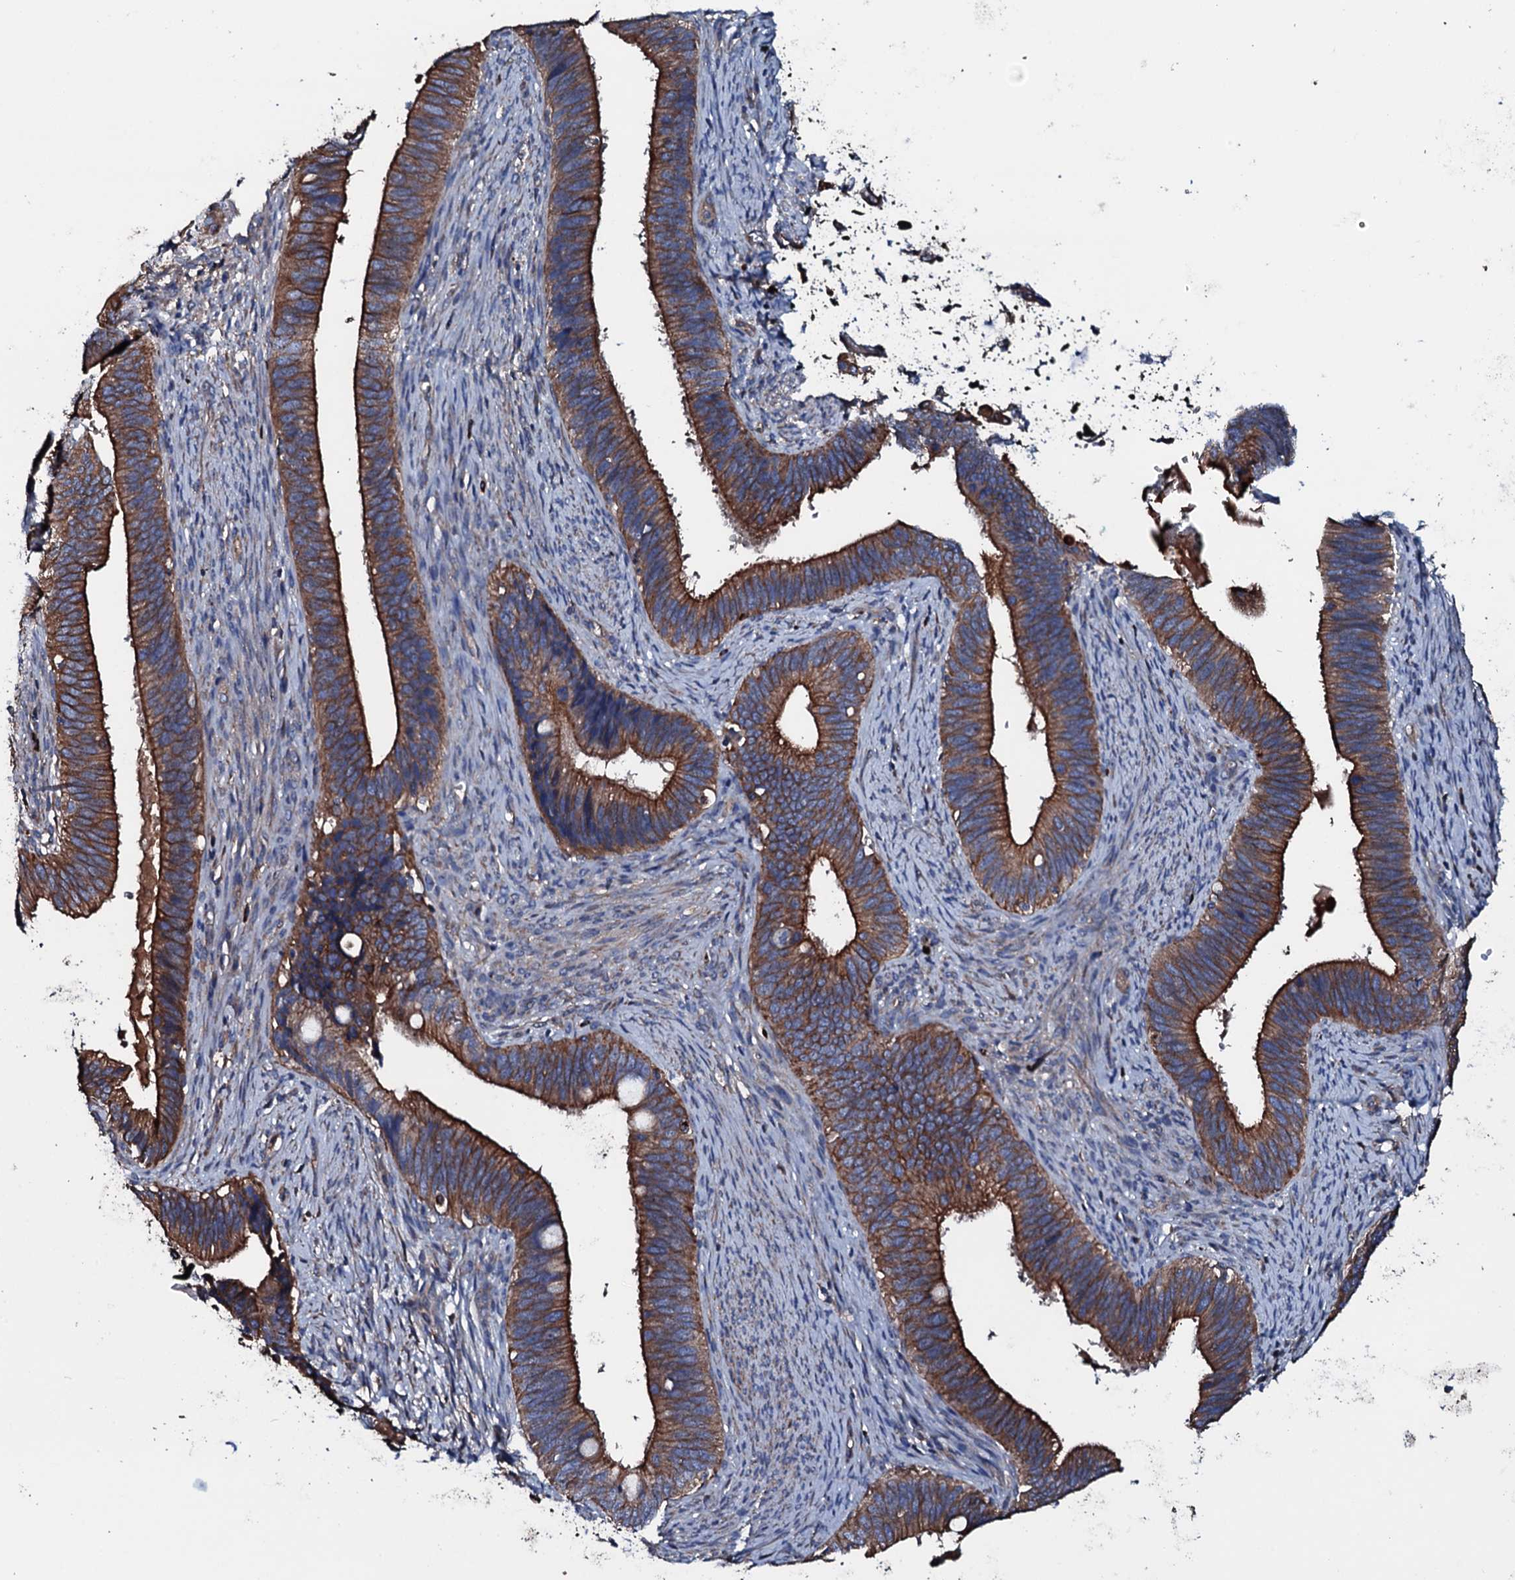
{"staining": {"intensity": "strong", "quantity": ">75%", "location": "cytoplasmic/membranous"}, "tissue": "cervical cancer", "cell_type": "Tumor cells", "image_type": "cancer", "snomed": [{"axis": "morphology", "description": "Adenocarcinoma, NOS"}, {"axis": "topography", "description": "Cervix"}], "caption": "Immunohistochemical staining of human cervical adenocarcinoma demonstrates high levels of strong cytoplasmic/membranous staining in approximately >75% of tumor cells.", "gene": "NEK1", "patient": {"sex": "female", "age": 42}}